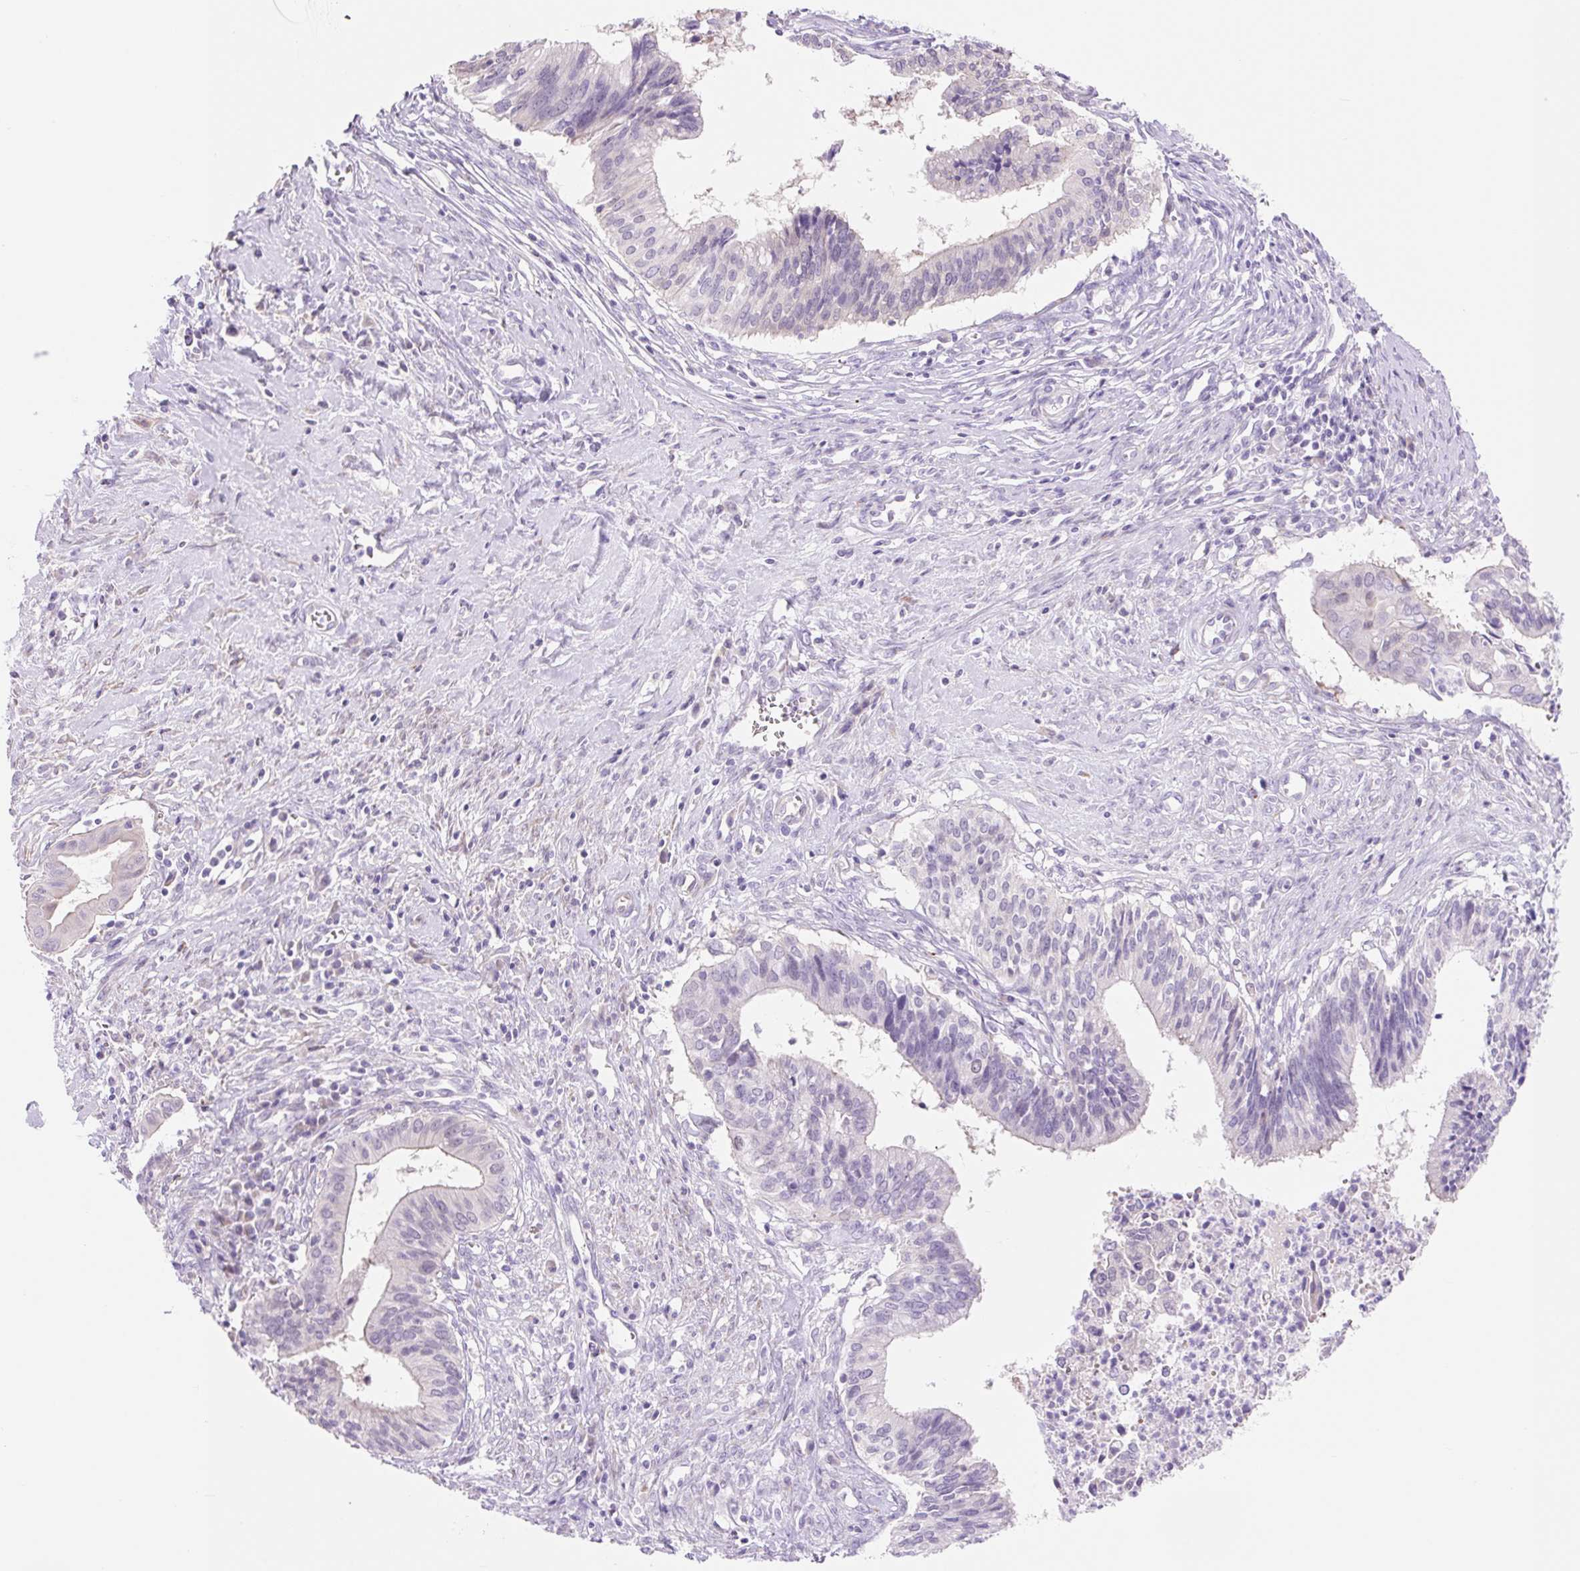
{"staining": {"intensity": "negative", "quantity": "none", "location": "none"}, "tissue": "cervical cancer", "cell_type": "Tumor cells", "image_type": "cancer", "snomed": [{"axis": "morphology", "description": "Adenocarcinoma, NOS"}, {"axis": "topography", "description": "Cervix"}], "caption": "Protein analysis of cervical cancer shows no significant positivity in tumor cells.", "gene": "ZNF121", "patient": {"sex": "female", "age": 44}}